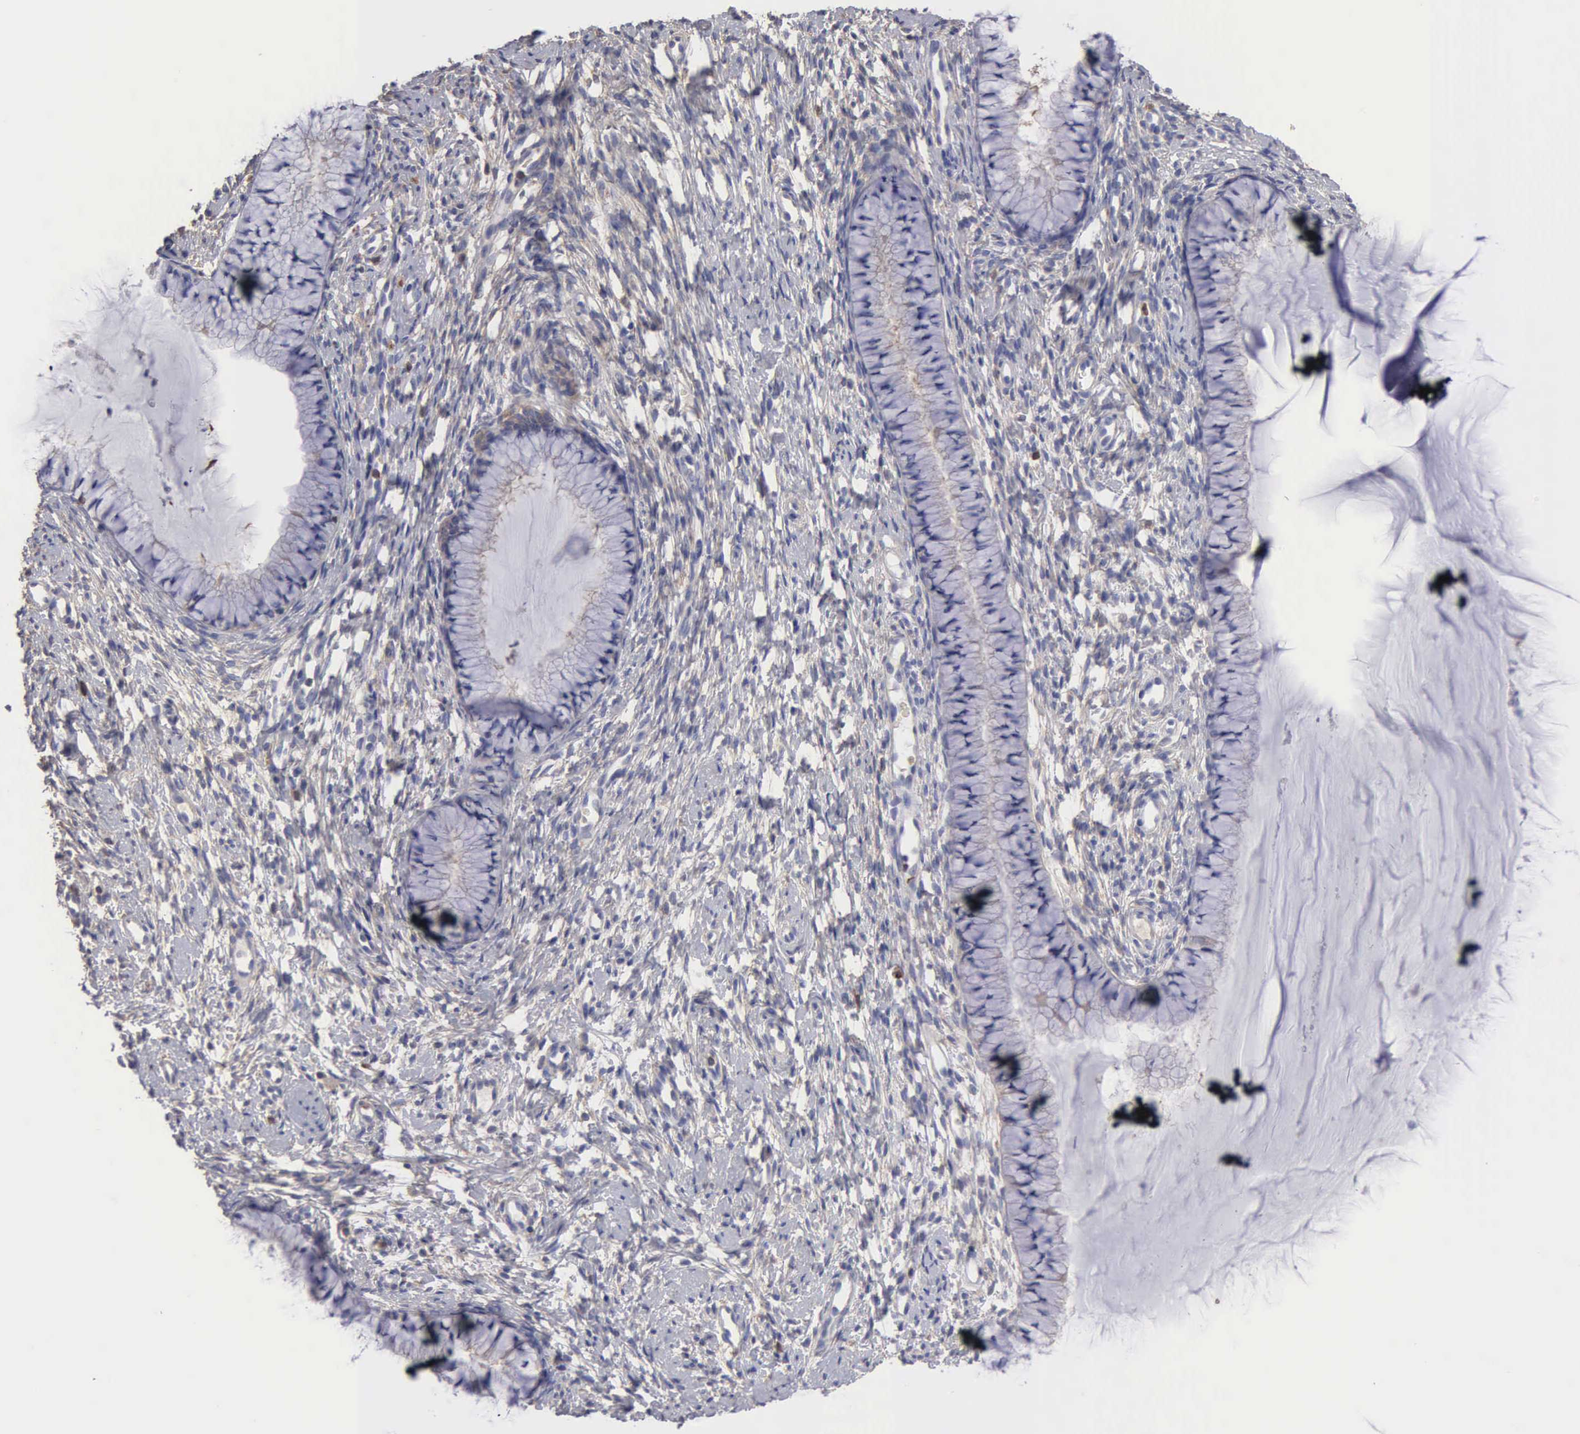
{"staining": {"intensity": "negative", "quantity": "none", "location": "none"}, "tissue": "cervix", "cell_type": "Glandular cells", "image_type": "normal", "snomed": [{"axis": "morphology", "description": "Normal tissue, NOS"}, {"axis": "topography", "description": "Cervix"}], "caption": "Immunohistochemistry image of normal cervix: cervix stained with DAB (3,3'-diaminobenzidine) reveals no significant protein expression in glandular cells.", "gene": "G6PD", "patient": {"sex": "female", "age": 82}}